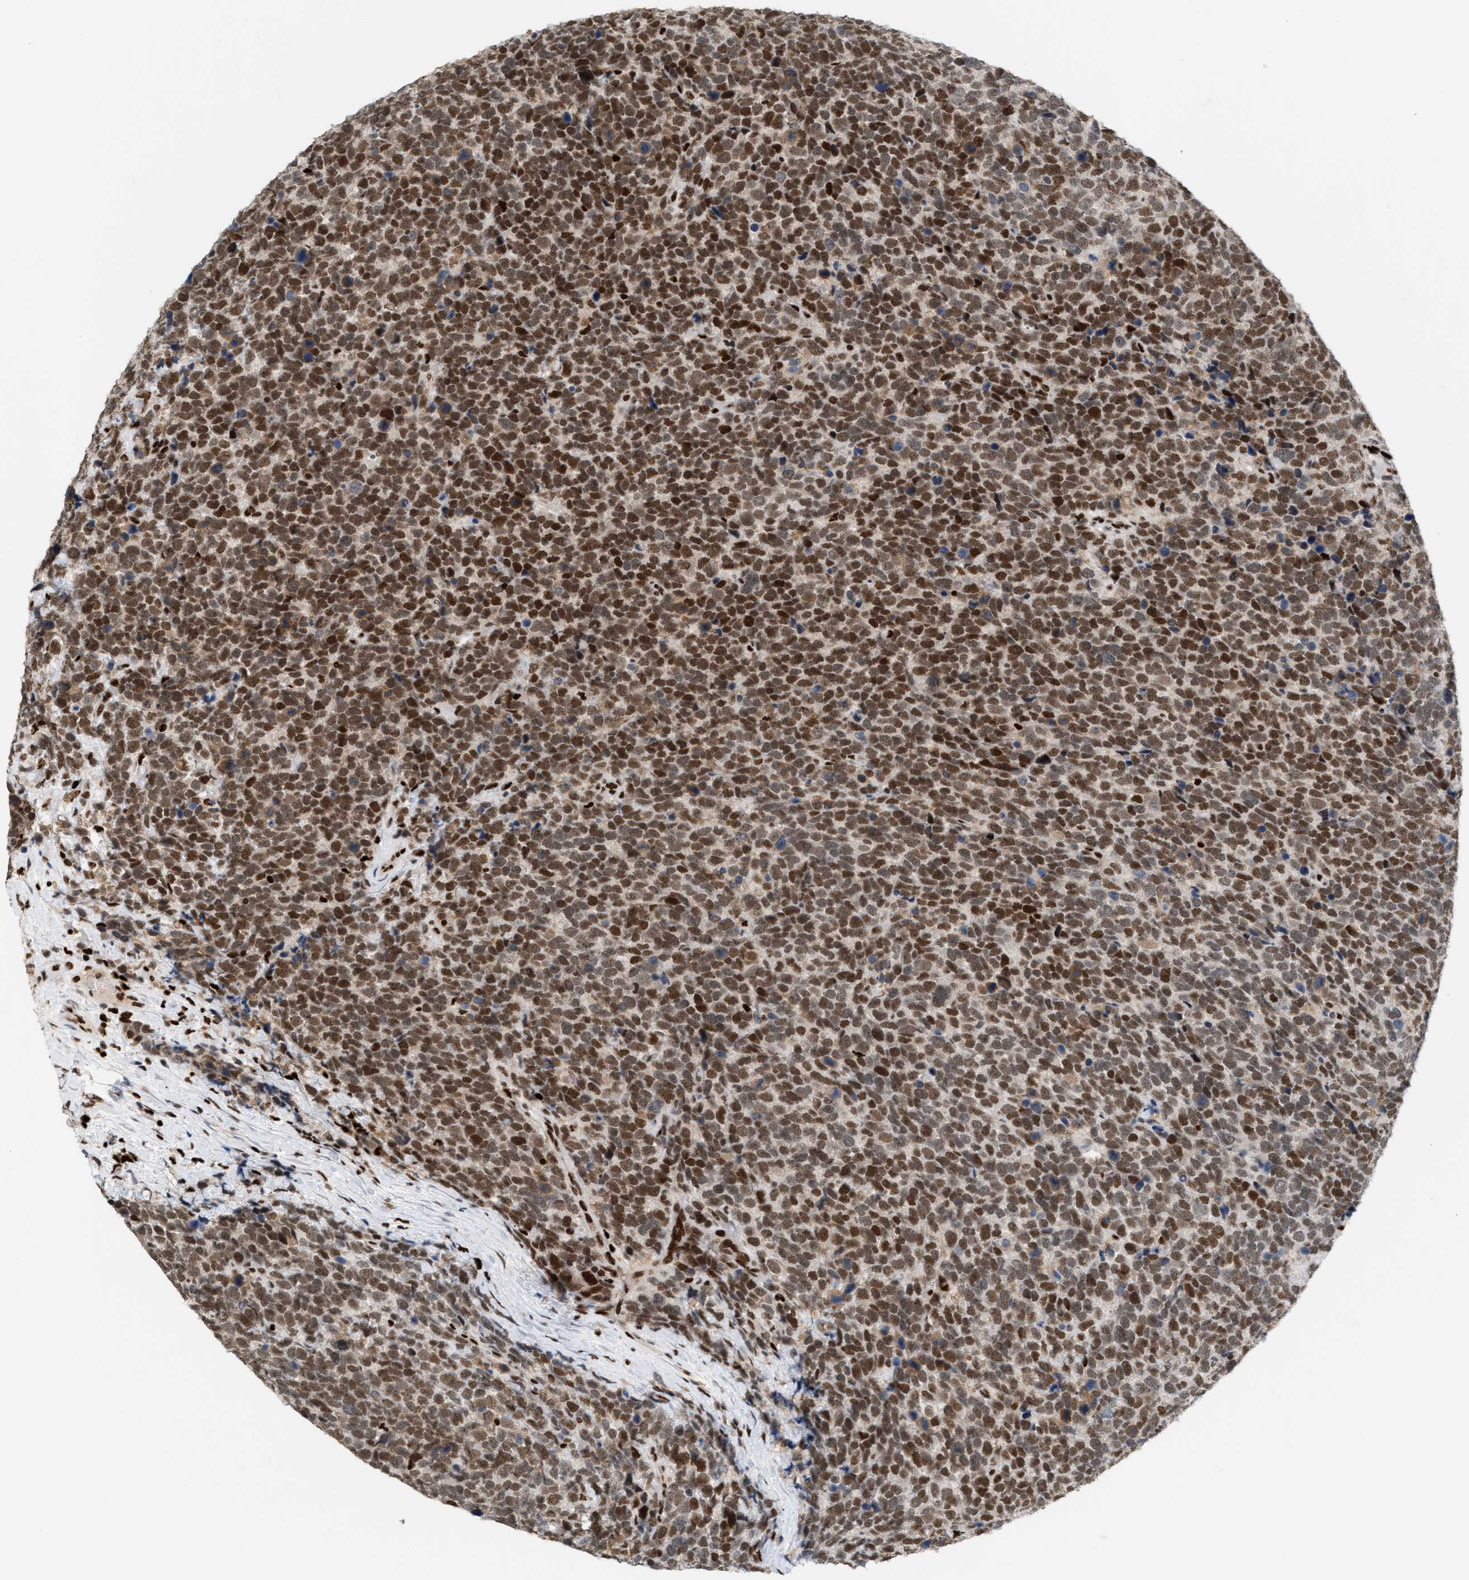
{"staining": {"intensity": "strong", "quantity": ">75%", "location": "nuclear"}, "tissue": "urothelial cancer", "cell_type": "Tumor cells", "image_type": "cancer", "snomed": [{"axis": "morphology", "description": "Urothelial carcinoma, High grade"}, {"axis": "topography", "description": "Urinary bladder"}], "caption": "IHC micrograph of human urothelial cancer stained for a protein (brown), which shows high levels of strong nuclear staining in about >75% of tumor cells.", "gene": "RNASEK-C17orf49", "patient": {"sex": "female", "age": 82}}